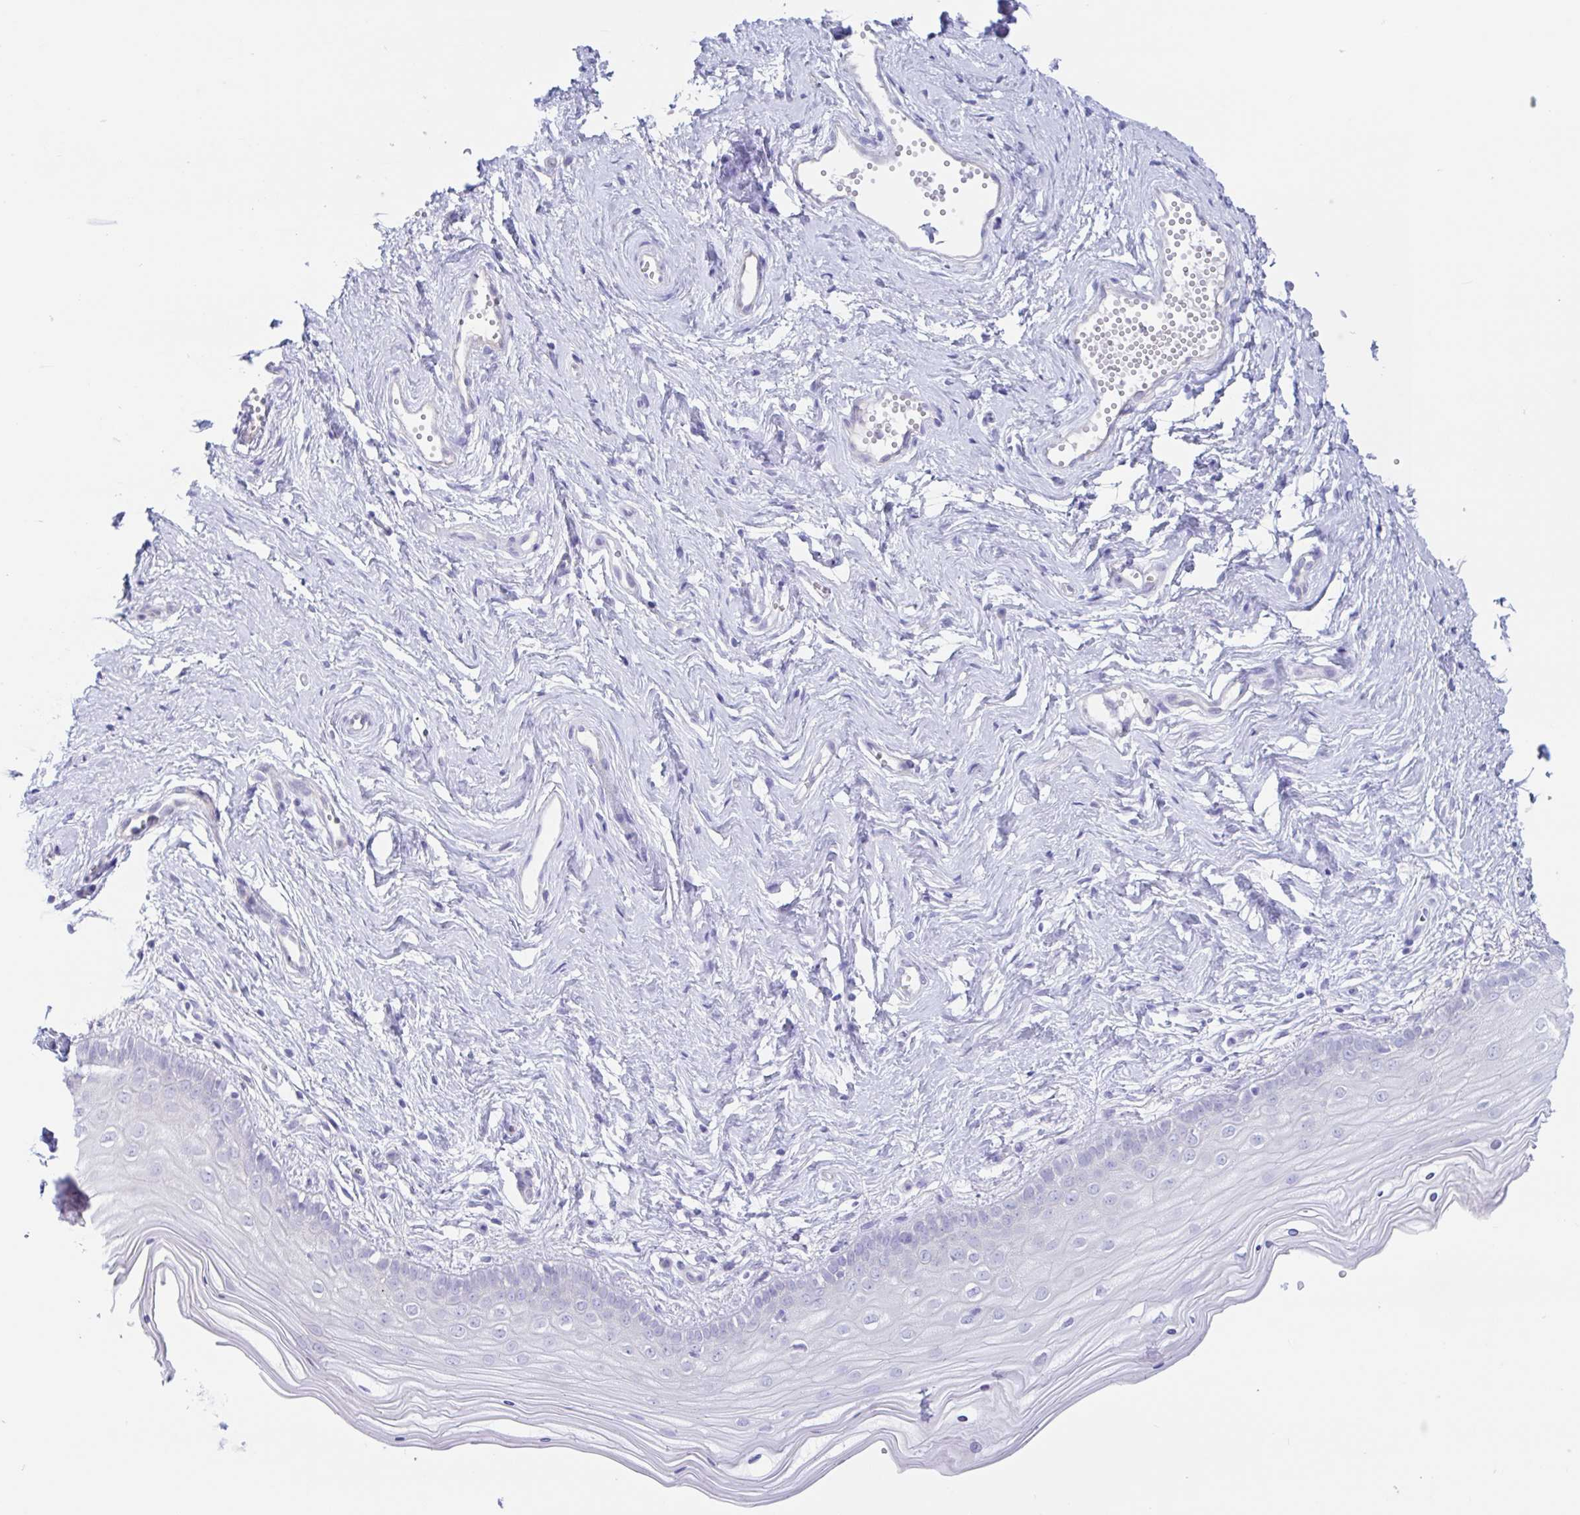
{"staining": {"intensity": "negative", "quantity": "none", "location": "none"}, "tissue": "vagina", "cell_type": "Squamous epithelial cells", "image_type": "normal", "snomed": [{"axis": "morphology", "description": "Normal tissue, NOS"}, {"axis": "topography", "description": "Vagina"}], "caption": "Squamous epithelial cells show no significant staining in unremarkable vagina. (Brightfield microscopy of DAB (3,3'-diaminobenzidine) immunohistochemistry (IHC) at high magnification).", "gene": "OR6N2", "patient": {"sex": "female", "age": 38}}